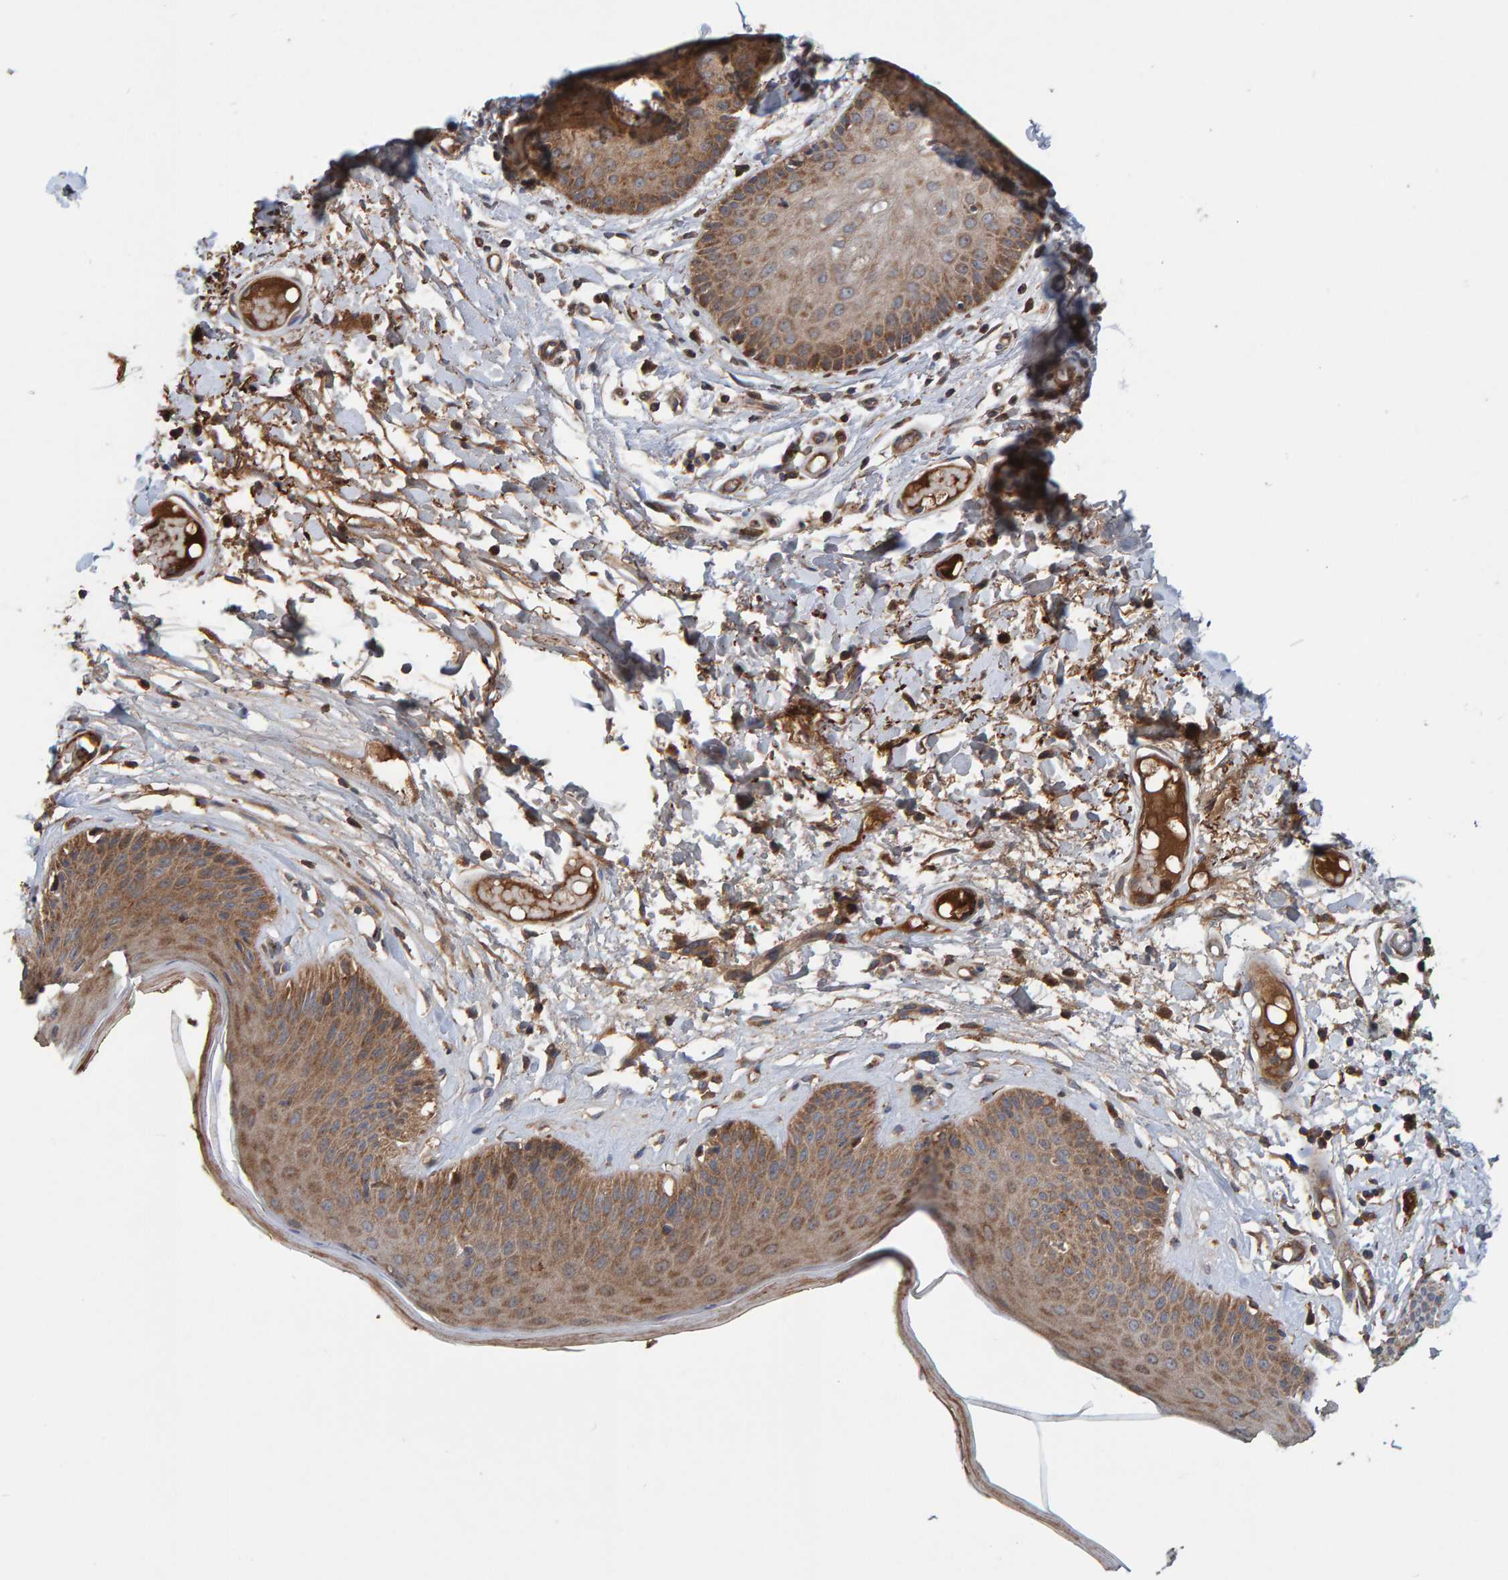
{"staining": {"intensity": "moderate", "quantity": ">75%", "location": "cytoplasmic/membranous"}, "tissue": "skin", "cell_type": "Epidermal cells", "image_type": "normal", "snomed": [{"axis": "morphology", "description": "Normal tissue, NOS"}, {"axis": "topography", "description": "Vulva"}], "caption": "Immunohistochemical staining of benign skin demonstrates medium levels of moderate cytoplasmic/membranous expression in approximately >75% of epidermal cells.", "gene": "KIAA0753", "patient": {"sex": "female", "age": 73}}